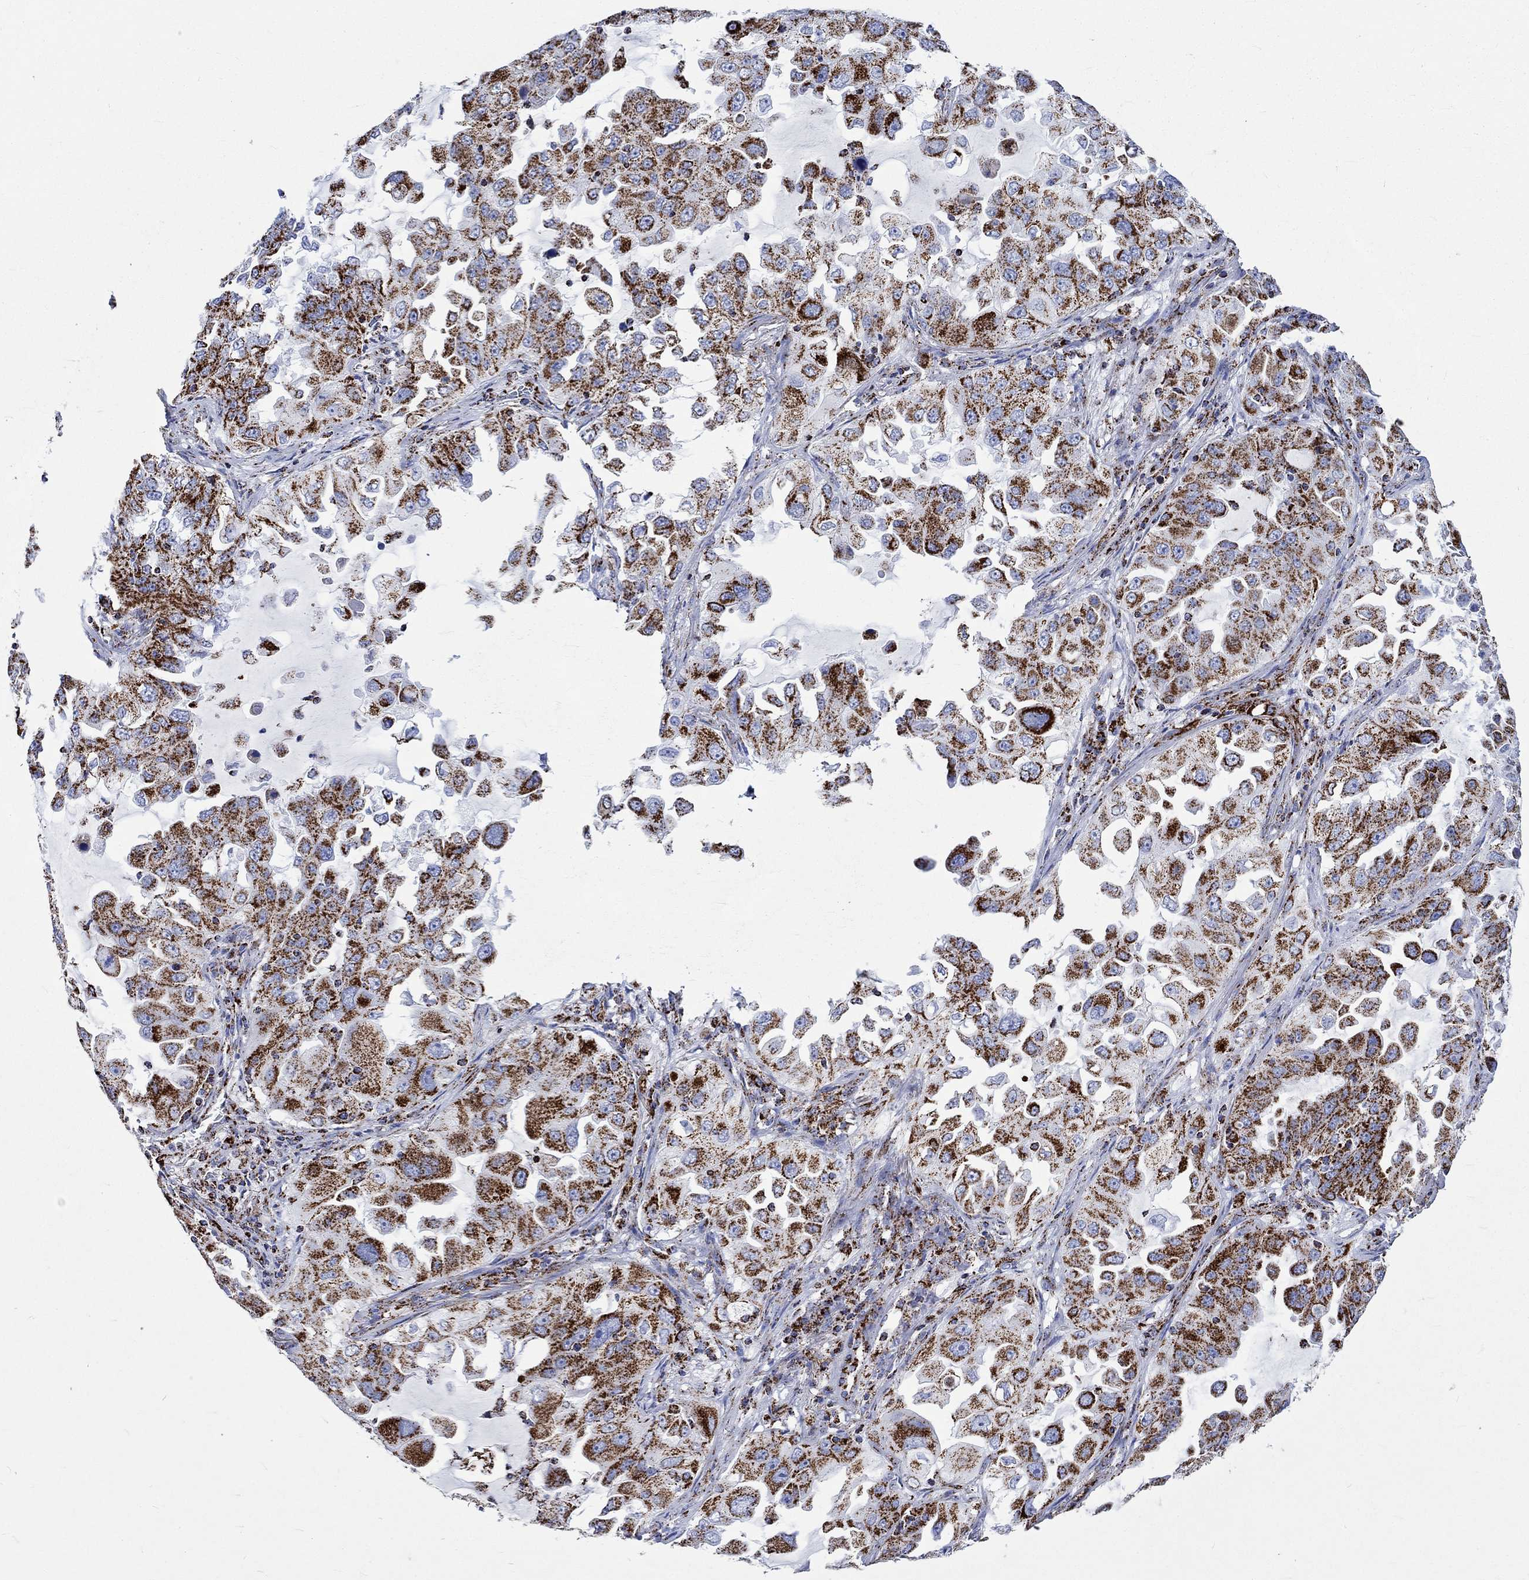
{"staining": {"intensity": "strong", "quantity": ">75%", "location": "cytoplasmic/membranous"}, "tissue": "lung cancer", "cell_type": "Tumor cells", "image_type": "cancer", "snomed": [{"axis": "morphology", "description": "Adenocarcinoma, NOS"}, {"axis": "topography", "description": "Lung"}], "caption": "Lung cancer was stained to show a protein in brown. There is high levels of strong cytoplasmic/membranous staining in about >75% of tumor cells. (Stains: DAB (3,3'-diaminobenzidine) in brown, nuclei in blue, Microscopy: brightfield microscopy at high magnification).", "gene": "RCE1", "patient": {"sex": "female", "age": 61}}